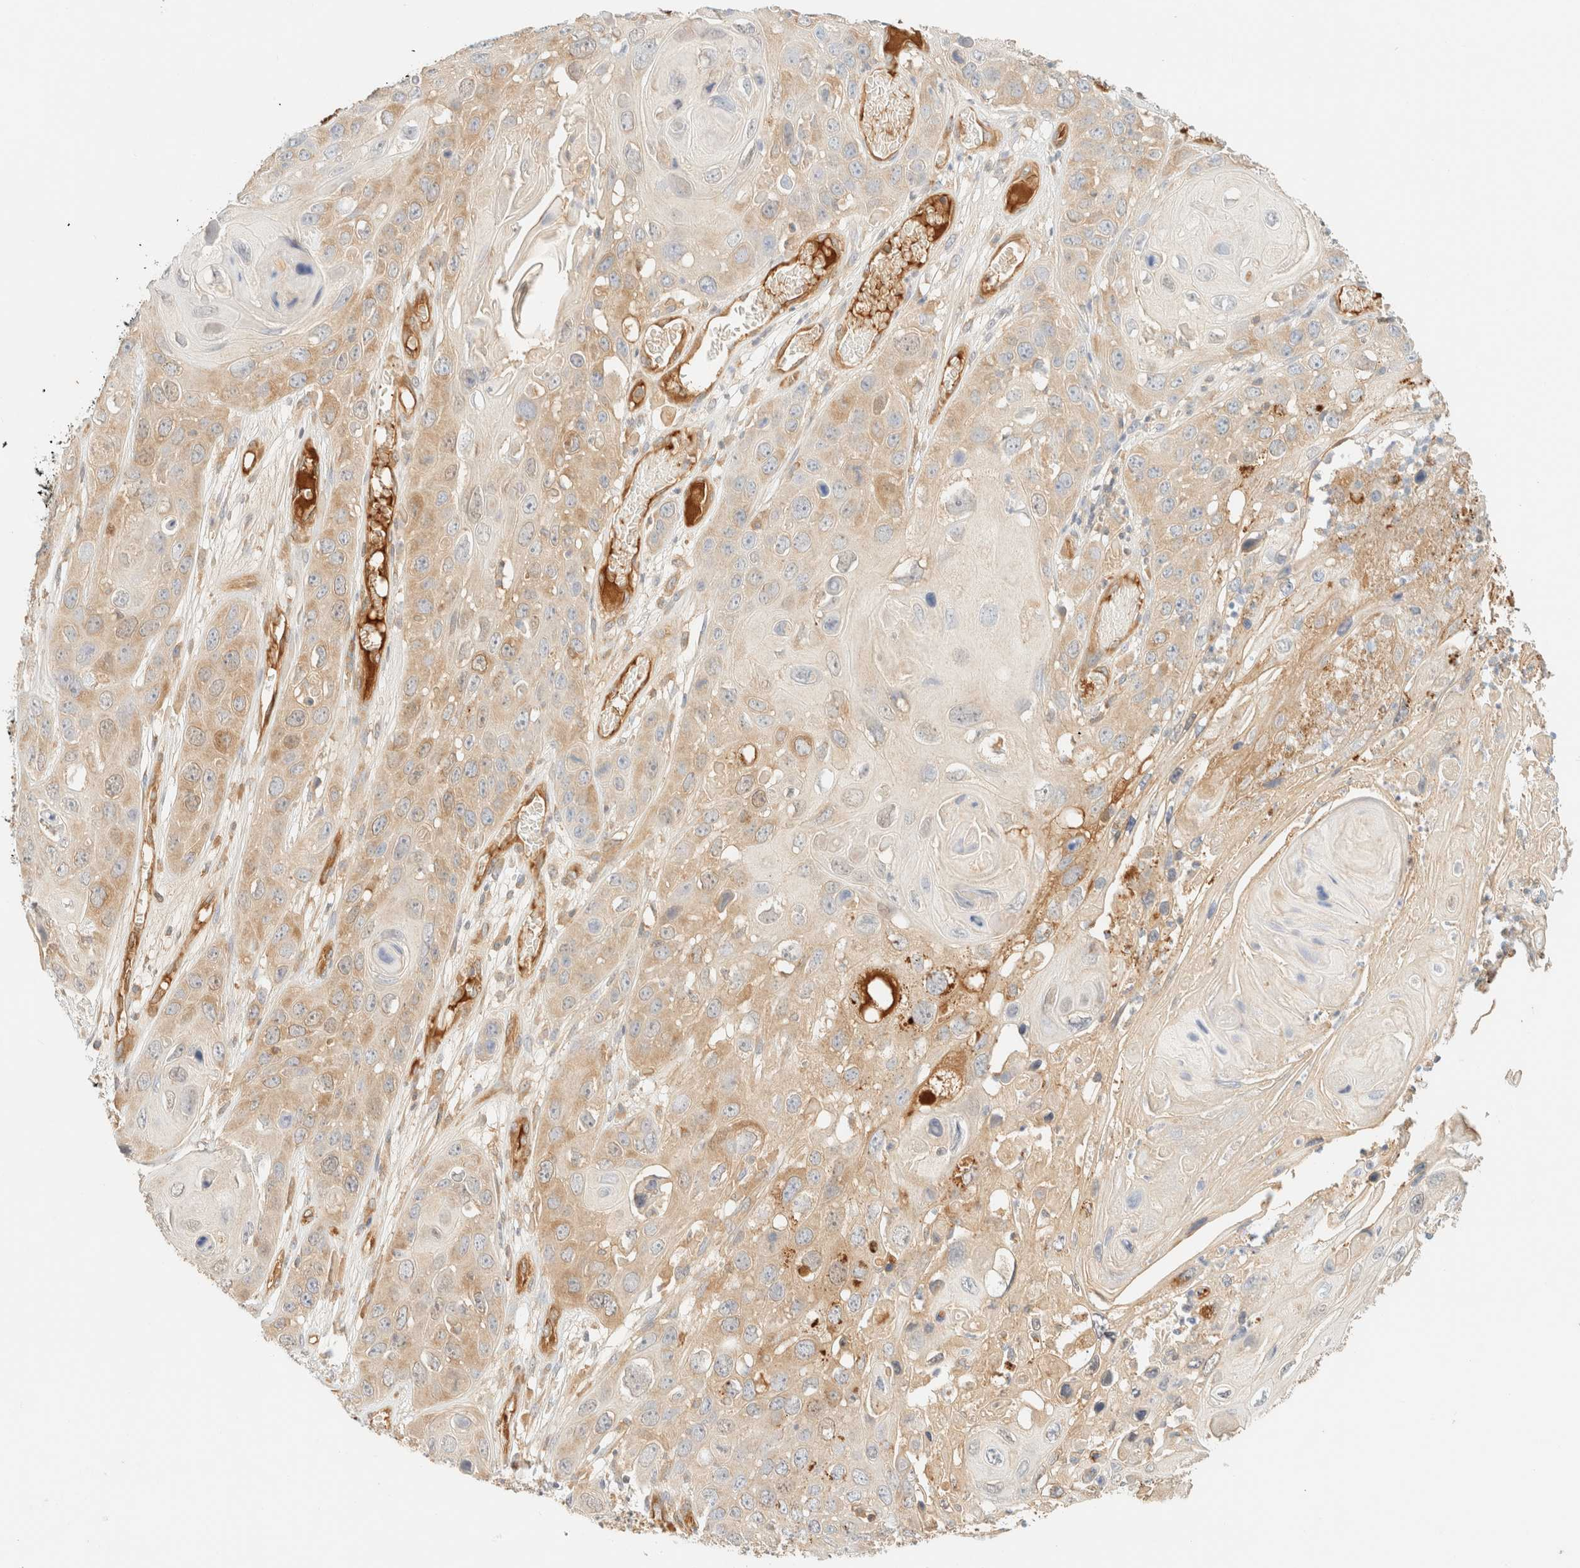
{"staining": {"intensity": "weak", "quantity": ">75%", "location": "cytoplasmic/membranous"}, "tissue": "skin cancer", "cell_type": "Tumor cells", "image_type": "cancer", "snomed": [{"axis": "morphology", "description": "Squamous cell carcinoma, NOS"}, {"axis": "topography", "description": "Skin"}], "caption": "The image displays a brown stain indicating the presence of a protein in the cytoplasmic/membranous of tumor cells in skin cancer.", "gene": "FHOD1", "patient": {"sex": "male", "age": 55}}